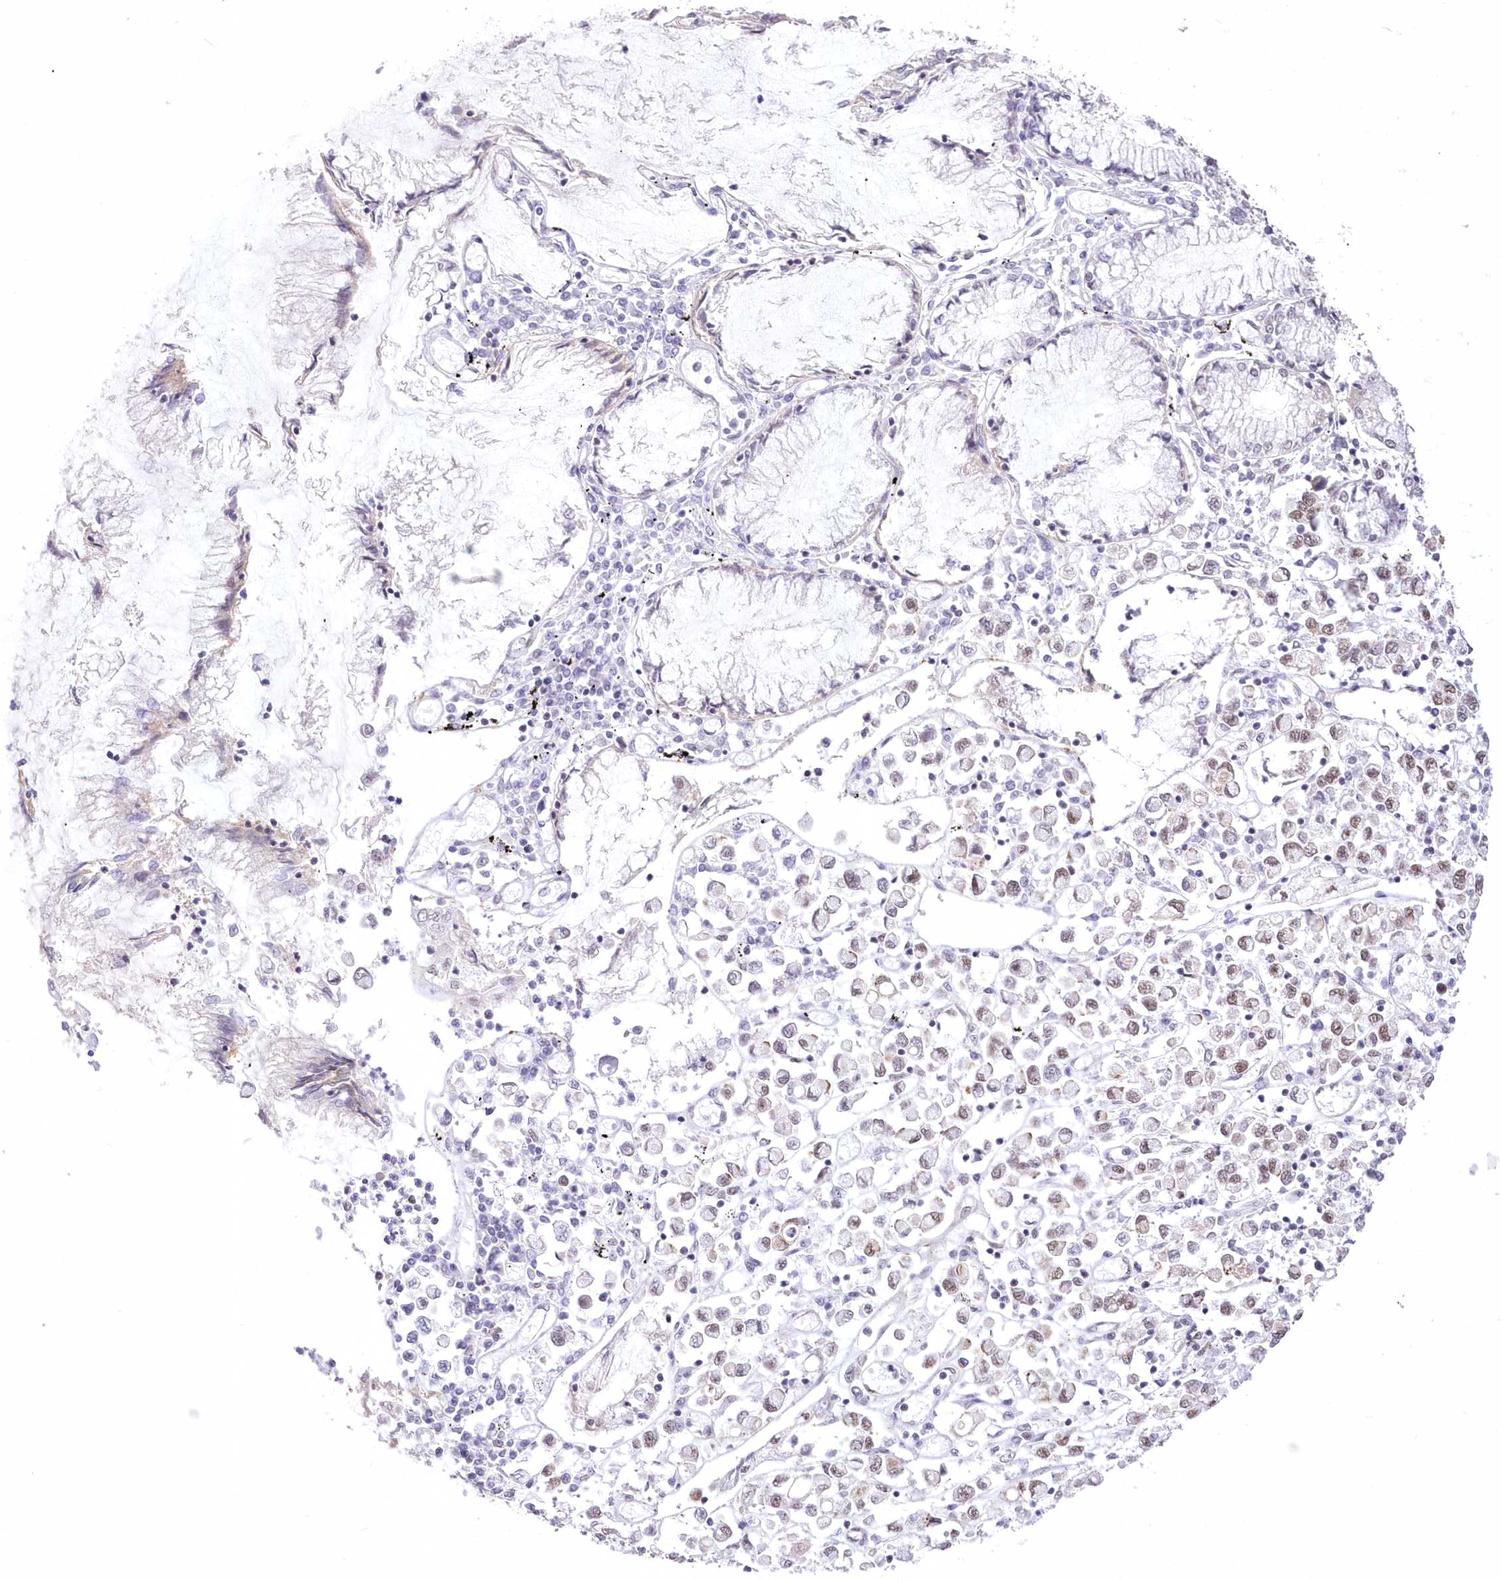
{"staining": {"intensity": "weak", "quantity": "25%-75%", "location": "nuclear"}, "tissue": "stomach cancer", "cell_type": "Tumor cells", "image_type": "cancer", "snomed": [{"axis": "morphology", "description": "Adenocarcinoma, NOS"}, {"axis": "topography", "description": "Stomach"}], "caption": "Weak nuclear expression for a protein is present in approximately 25%-75% of tumor cells of adenocarcinoma (stomach) using immunohistochemistry (IHC).", "gene": "NSUN2", "patient": {"sex": "female", "age": 76}}